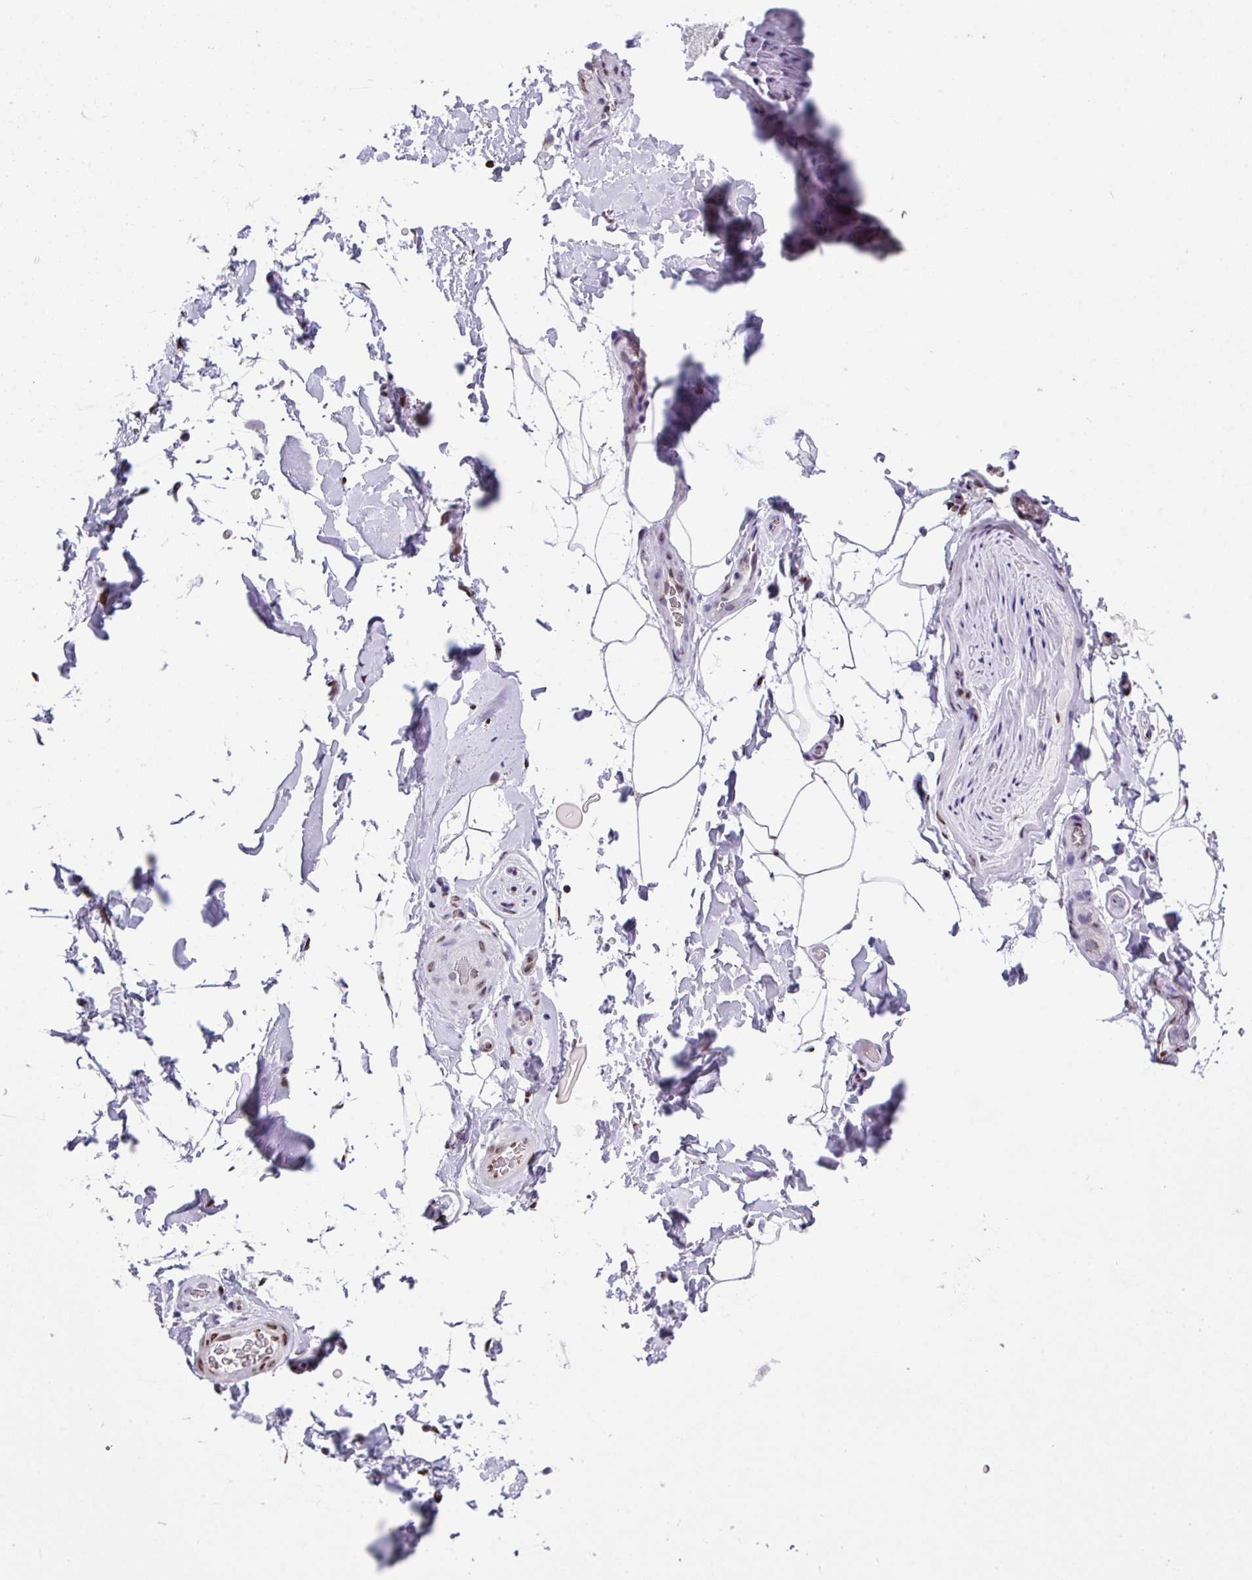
{"staining": {"intensity": "negative", "quantity": "none", "location": "none"}, "tissue": "adipose tissue", "cell_type": "Adipocytes", "image_type": "normal", "snomed": [{"axis": "morphology", "description": "Normal tissue, NOS"}, {"axis": "topography", "description": "Vascular tissue"}, {"axis": "topography", "description": "Peripheral nerve tissue"}], "caption": "Immunohistochemical staining of benign human adipose tissue shows no significant expression in adipocytes. The staining was performed using DAB (3,3'-diaminobenzidine) to visualize the protein expression in brown, while the nuclei were stained in blue with hematoxylin (Magnification: 20x).", "gene": "TCF3", "patient": {"sex": "male", "age": 41}}